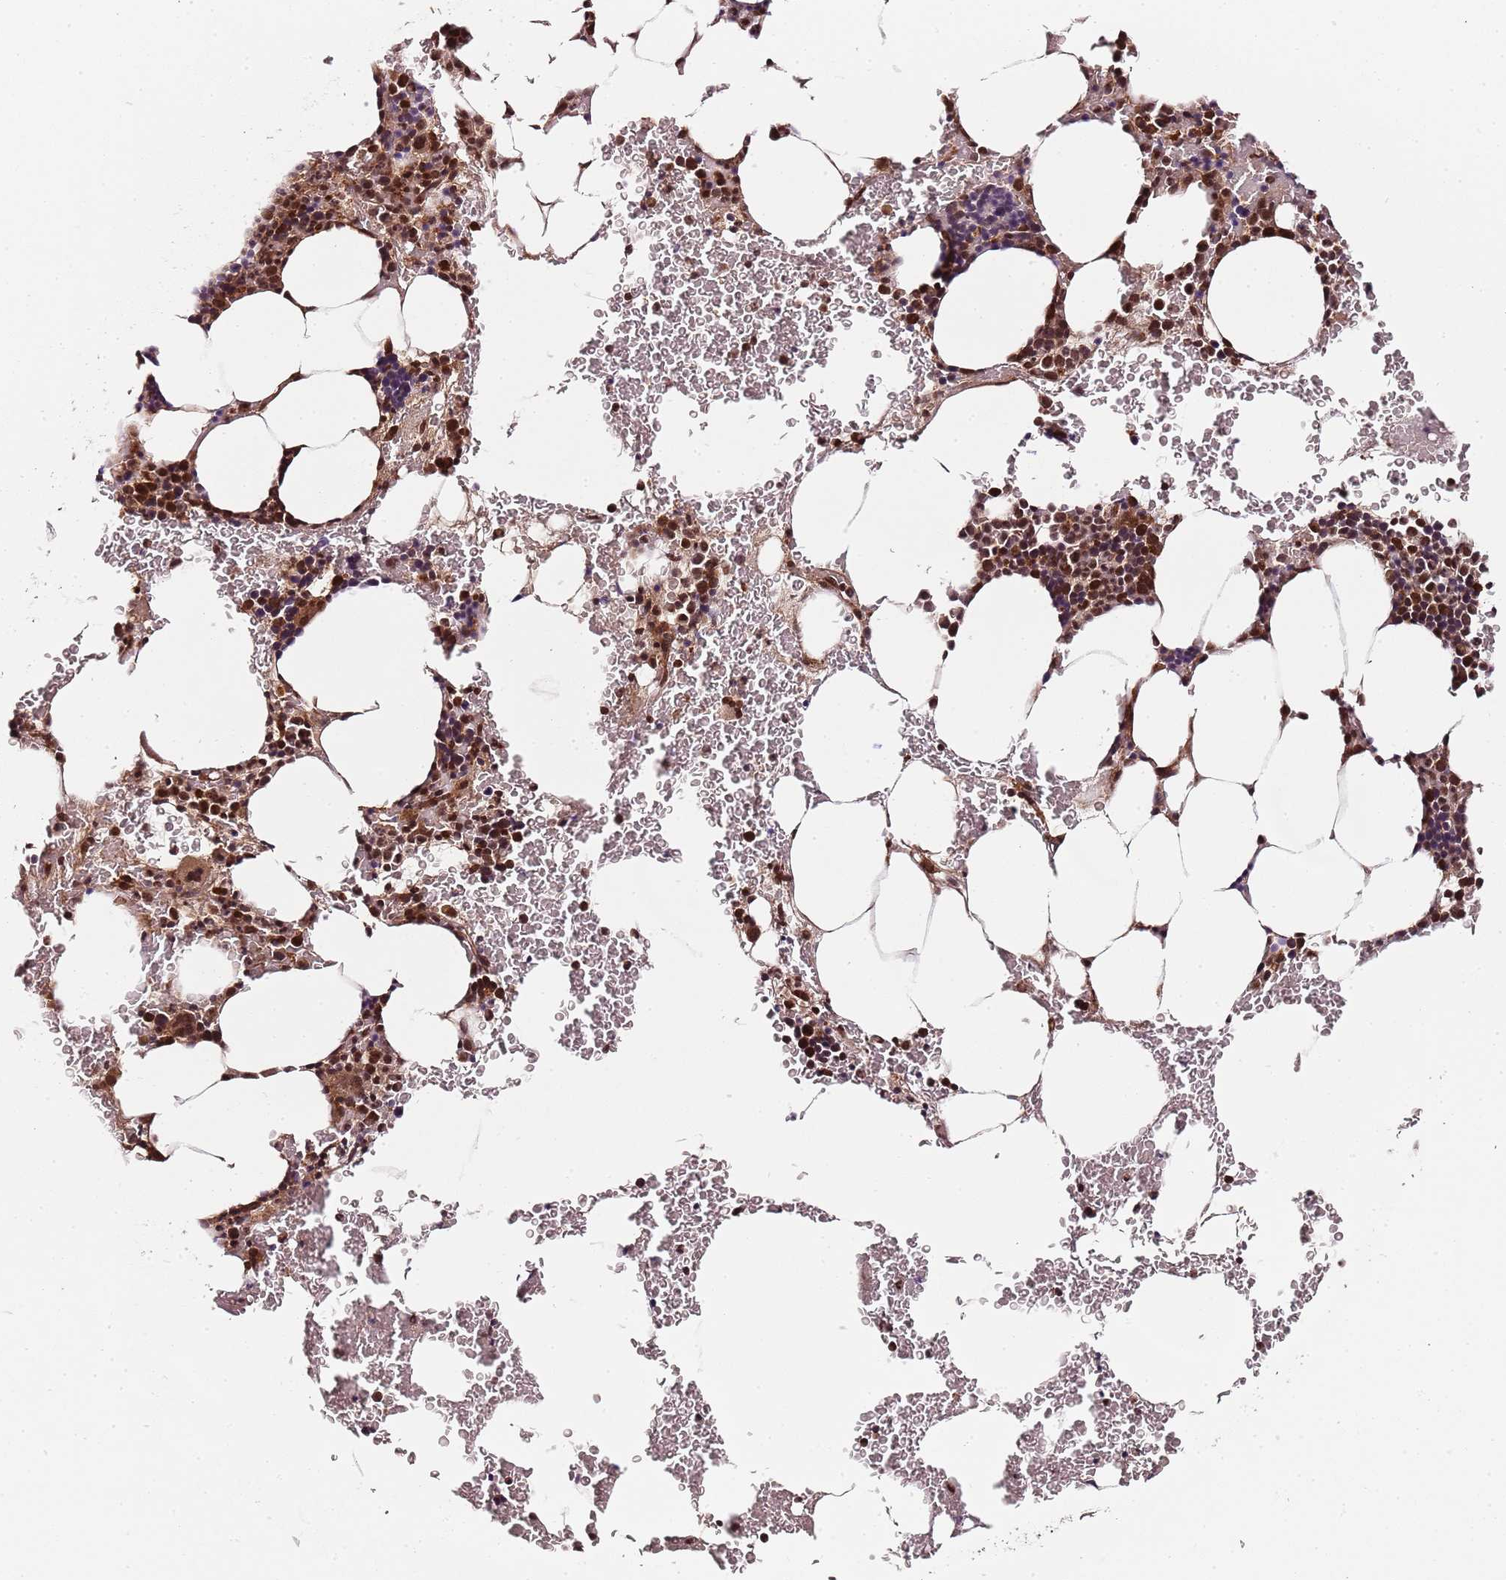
{"staining": {"intensity": "strong", "quantity": ">75%", "location": "cytoplasmic/membranous,nuclear"}, "tissue": "bone marrow", "cell_type": "Hematopoietic cells", "image_type": "normal", "snomed": [{"axis": "morphology", "description": "Normal tissue, NOS"}, {"axis": "topography", "description": "Bone marrow"}], "caption": "Protein expression analysis of benign bone marrow exhibits strong cytoplasmic/membranous,nuclear expression in approximately >75% of hematopoietic cells. The staining is performed using DAB brown chromogen to label protein expression. The nuclei are counter-stained blue using hematoxylin.", "gene": "EDC3", "patient": {"sex": "female", "age": 58}}